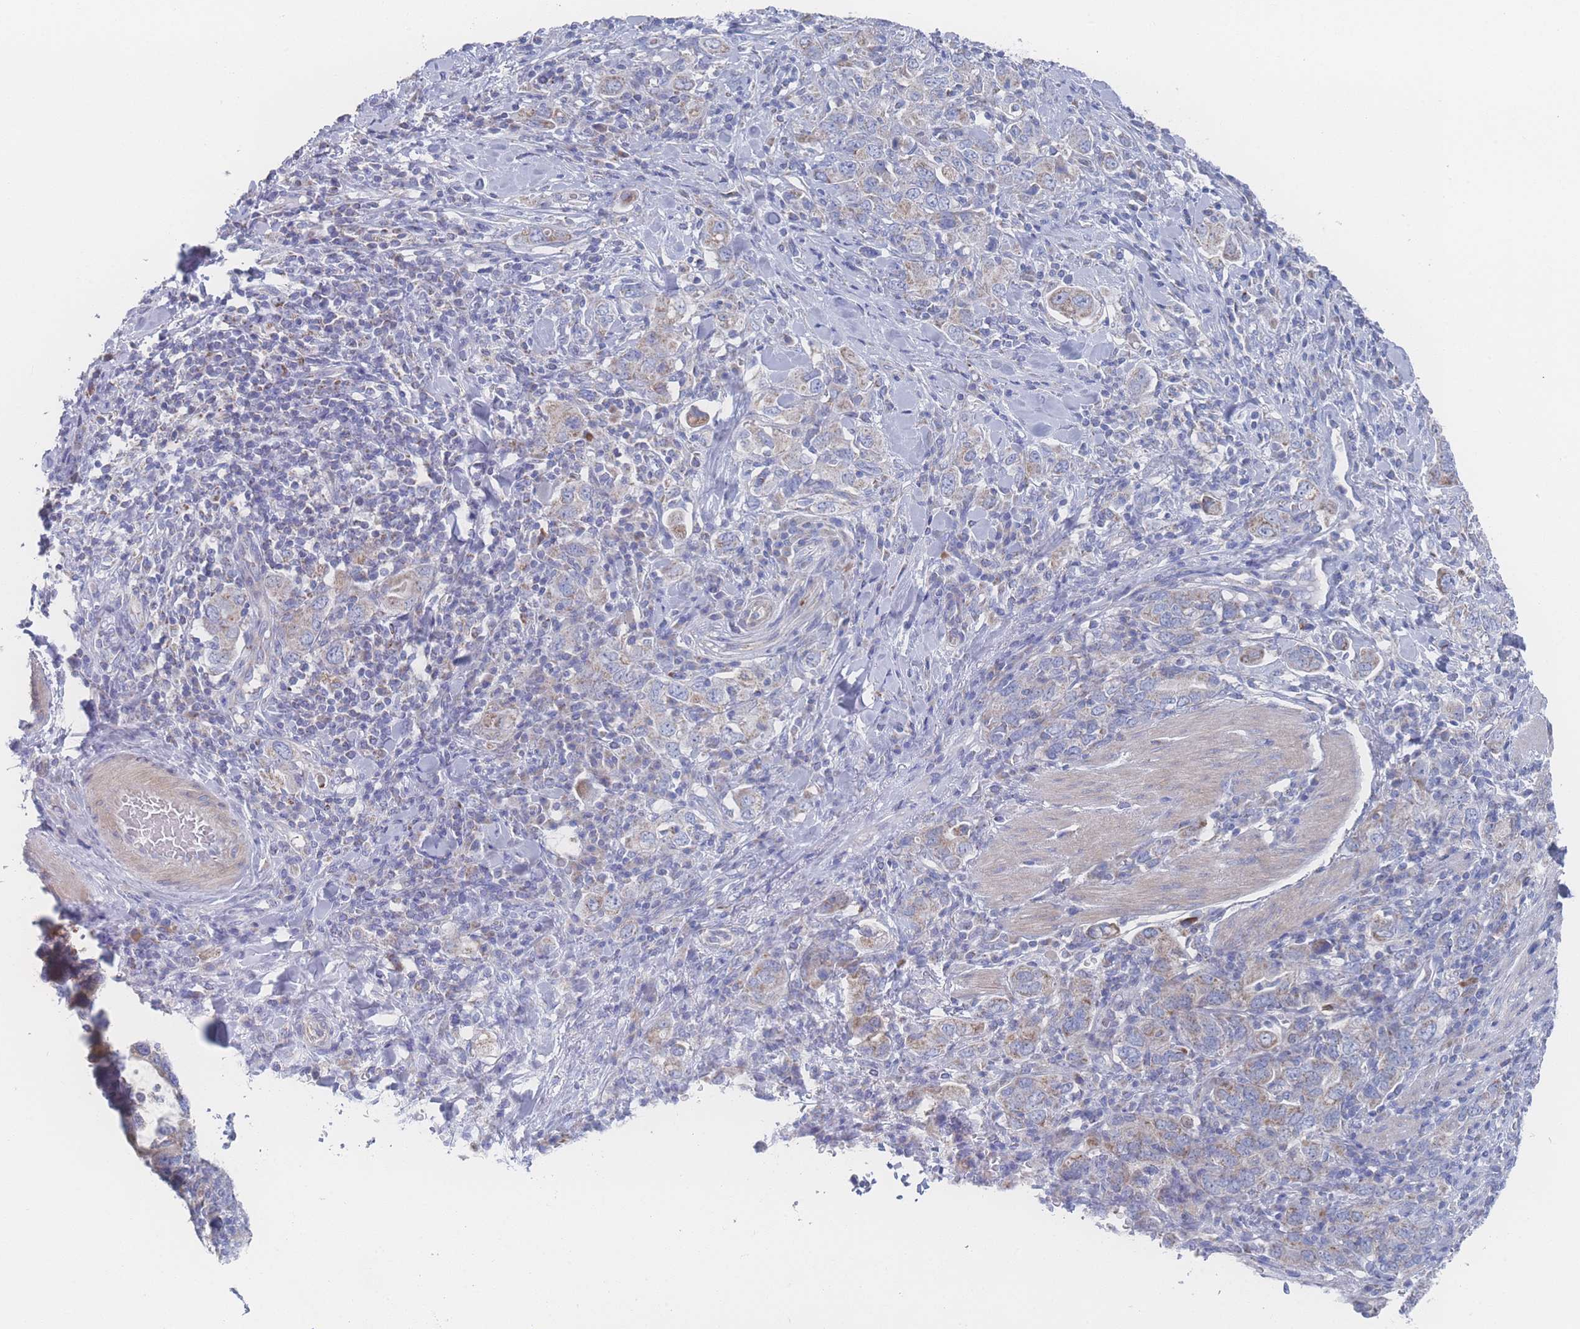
{"staining": {"intensity": "moderate", "quantity": "<25%", "location": "cytoplasmic/membranous"}, "tissue": "stomach cancer", "cell_type": "Tumor cells", "image_type": "cancer", "snomed": [{"axis": "morphology", "description": "Adenocarcinoma, NOS"}, {"axis": "topography", "description": "Stomach, upper"}, {"axis": "topography", "description": "Stomach"}], "caption": "Moderate cytoplasmic/membranous expression for a protein is seen in approximately <25% of tumor cells of stomach cancer (adenocarcinoma) using immunohistochemistry.", "gene": "SNPH", "patient": {"sex": "male", "age": 62}}